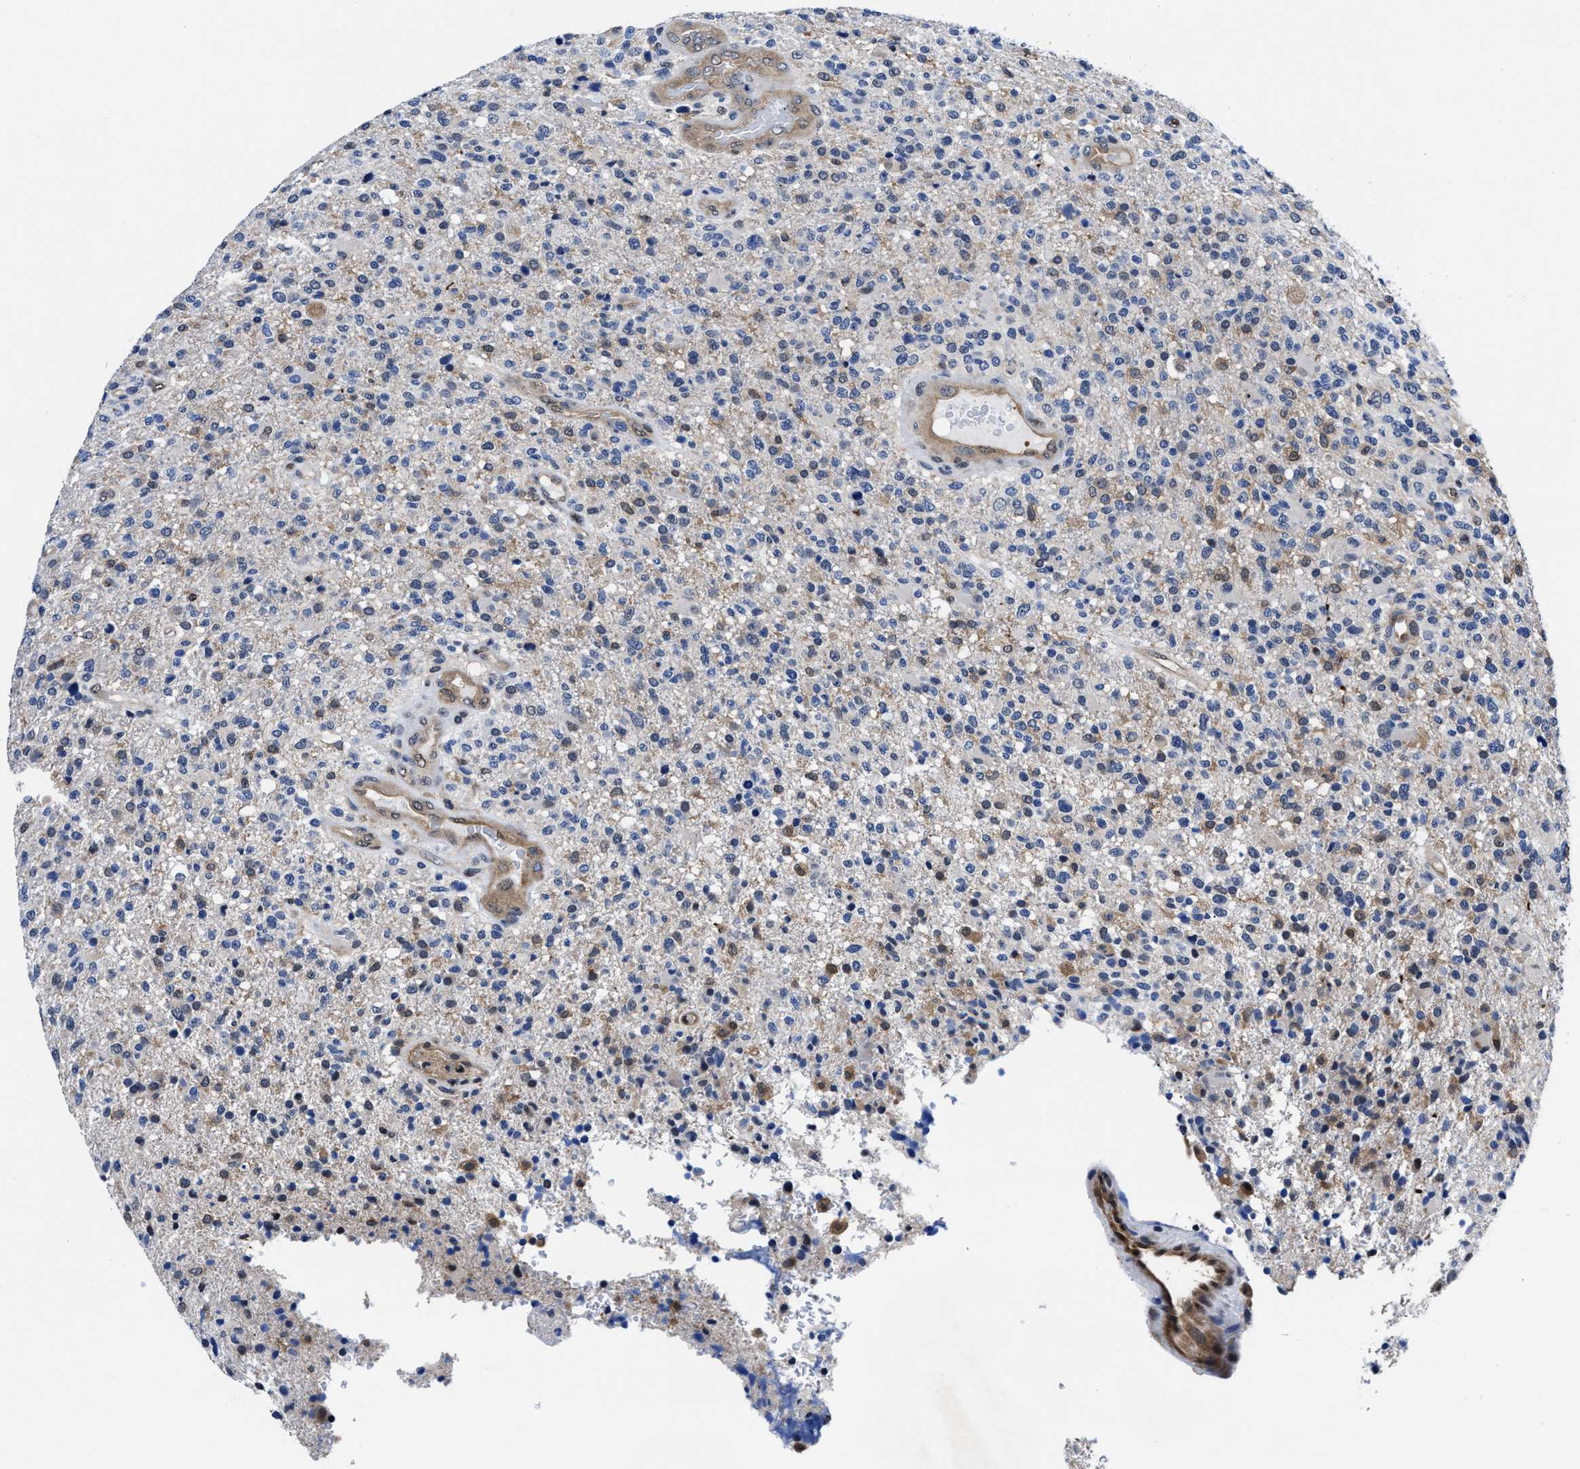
{"staining": {"intensity": "weak", "quantity": "<25%", "location": "cytoplasmic/membranous"}, "tissue": "glioma", "cell_type": "Tumor cells", "image_type": "cancer", "snomed": [{"axis": "morphology", "description": "Glioma, malignant, High grade"}, {"axis": "topography", "description": "Brain"}], "caption": "This image is of malignant glioma (high-grade) stained with immunohistochemistry (IHC) to label a protein in brown with the nuclei are counter-stained blue. There is no staining in tumor cells. (Brightfield microscopy of DAB immunohistochemistry at high magnification).", "gene": "ACLY", "patient": {"sex": "male", "age": 72}}